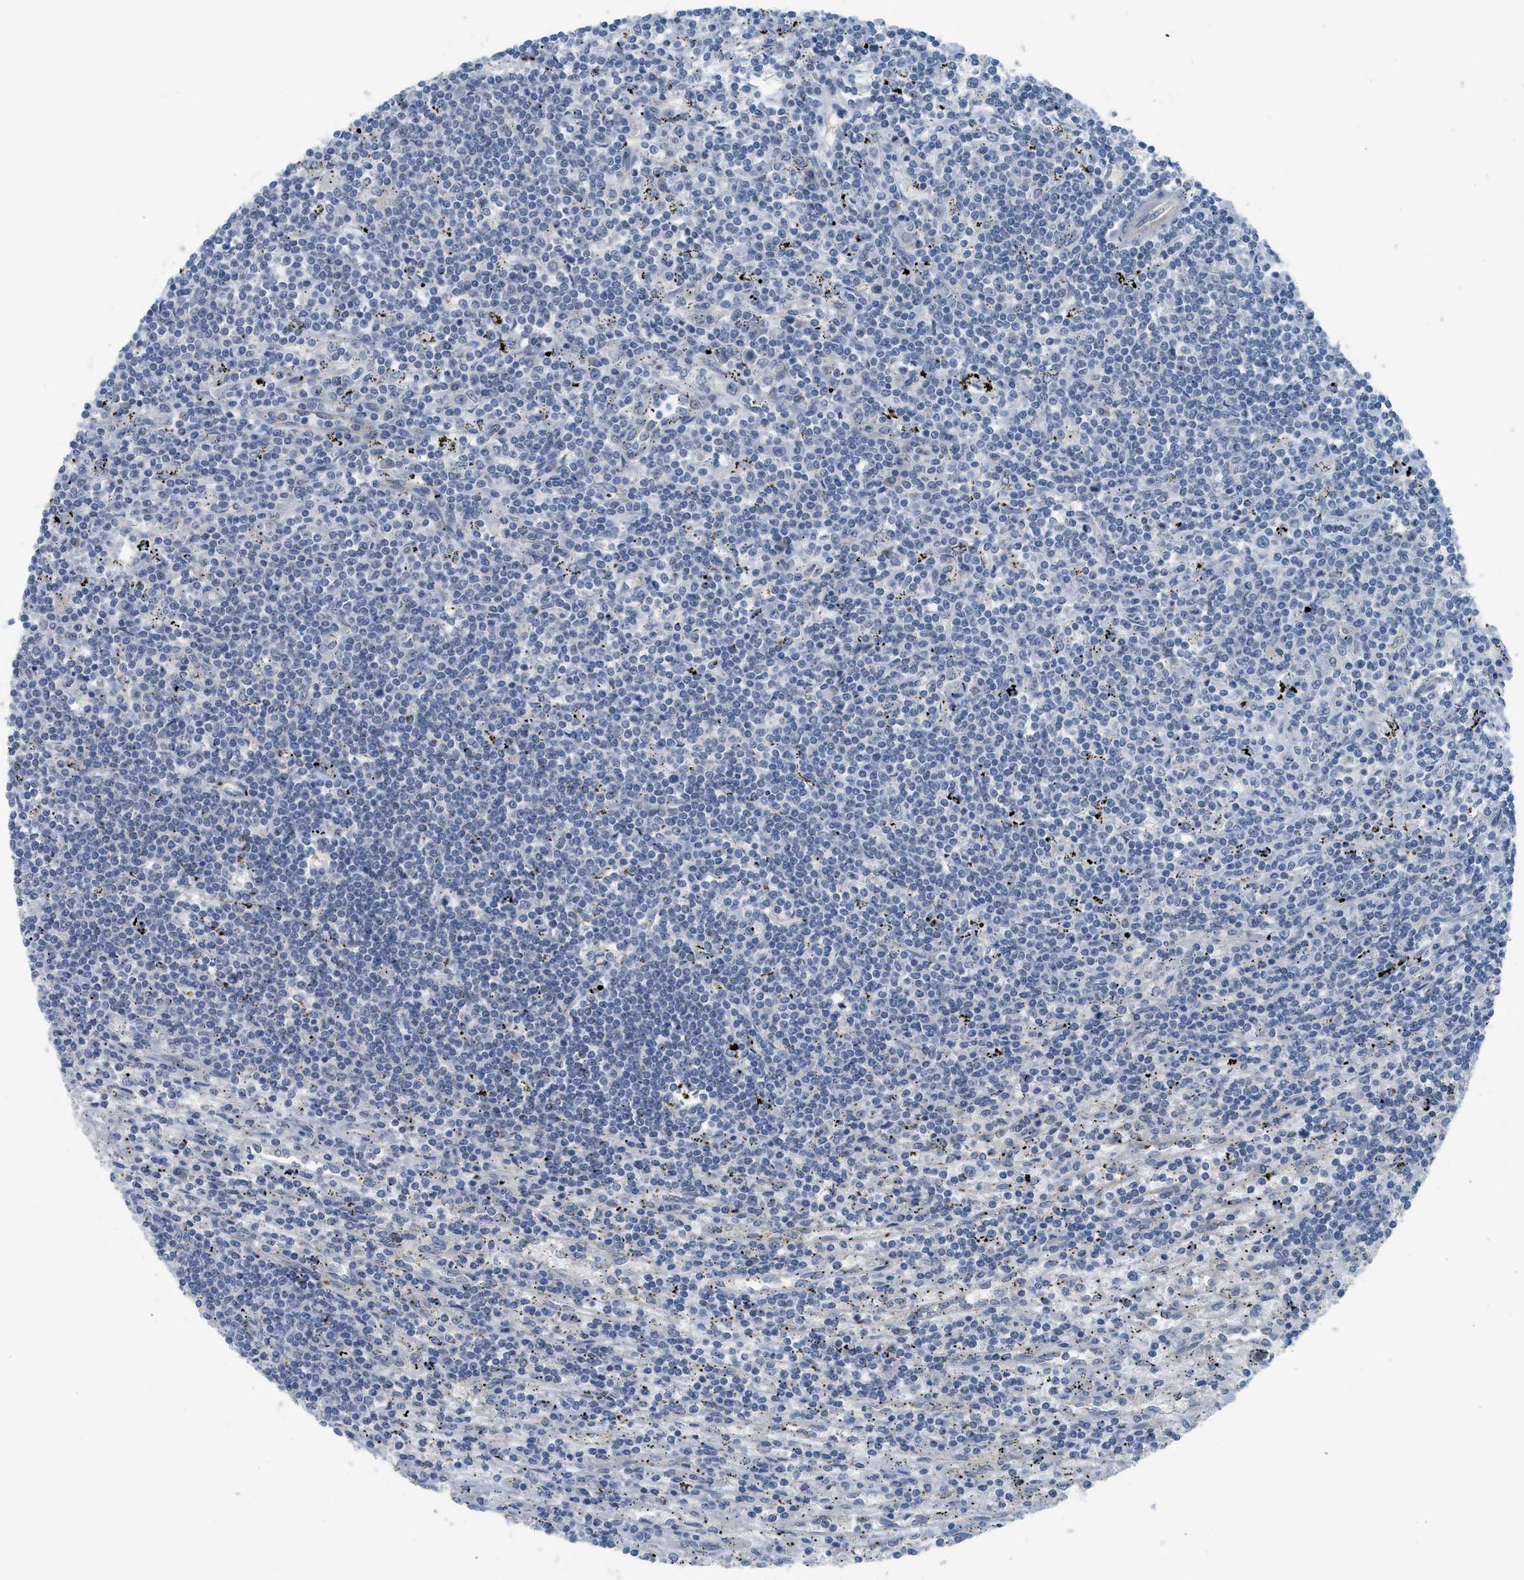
{"staining": {"intensity": "negative", "quantity": "none", "location": "none"}, "tissue": "lymphoma", "cell_type": "Tumor cells", "image_type": "cancer", "snomed": [{"axis": "morphology", "description": "Malignant lymphoma, non-Hodgkin's type, Low grade"}, {"axis": "topography", "description": "Spleen"}], "caption": "Tumor cells are negative for protein expression in human malignant lymphoma, non-Hodgkin's type (low-grade).", "gene": "TNFAIP1", "patient": {"sex": "male", "age": 76}}